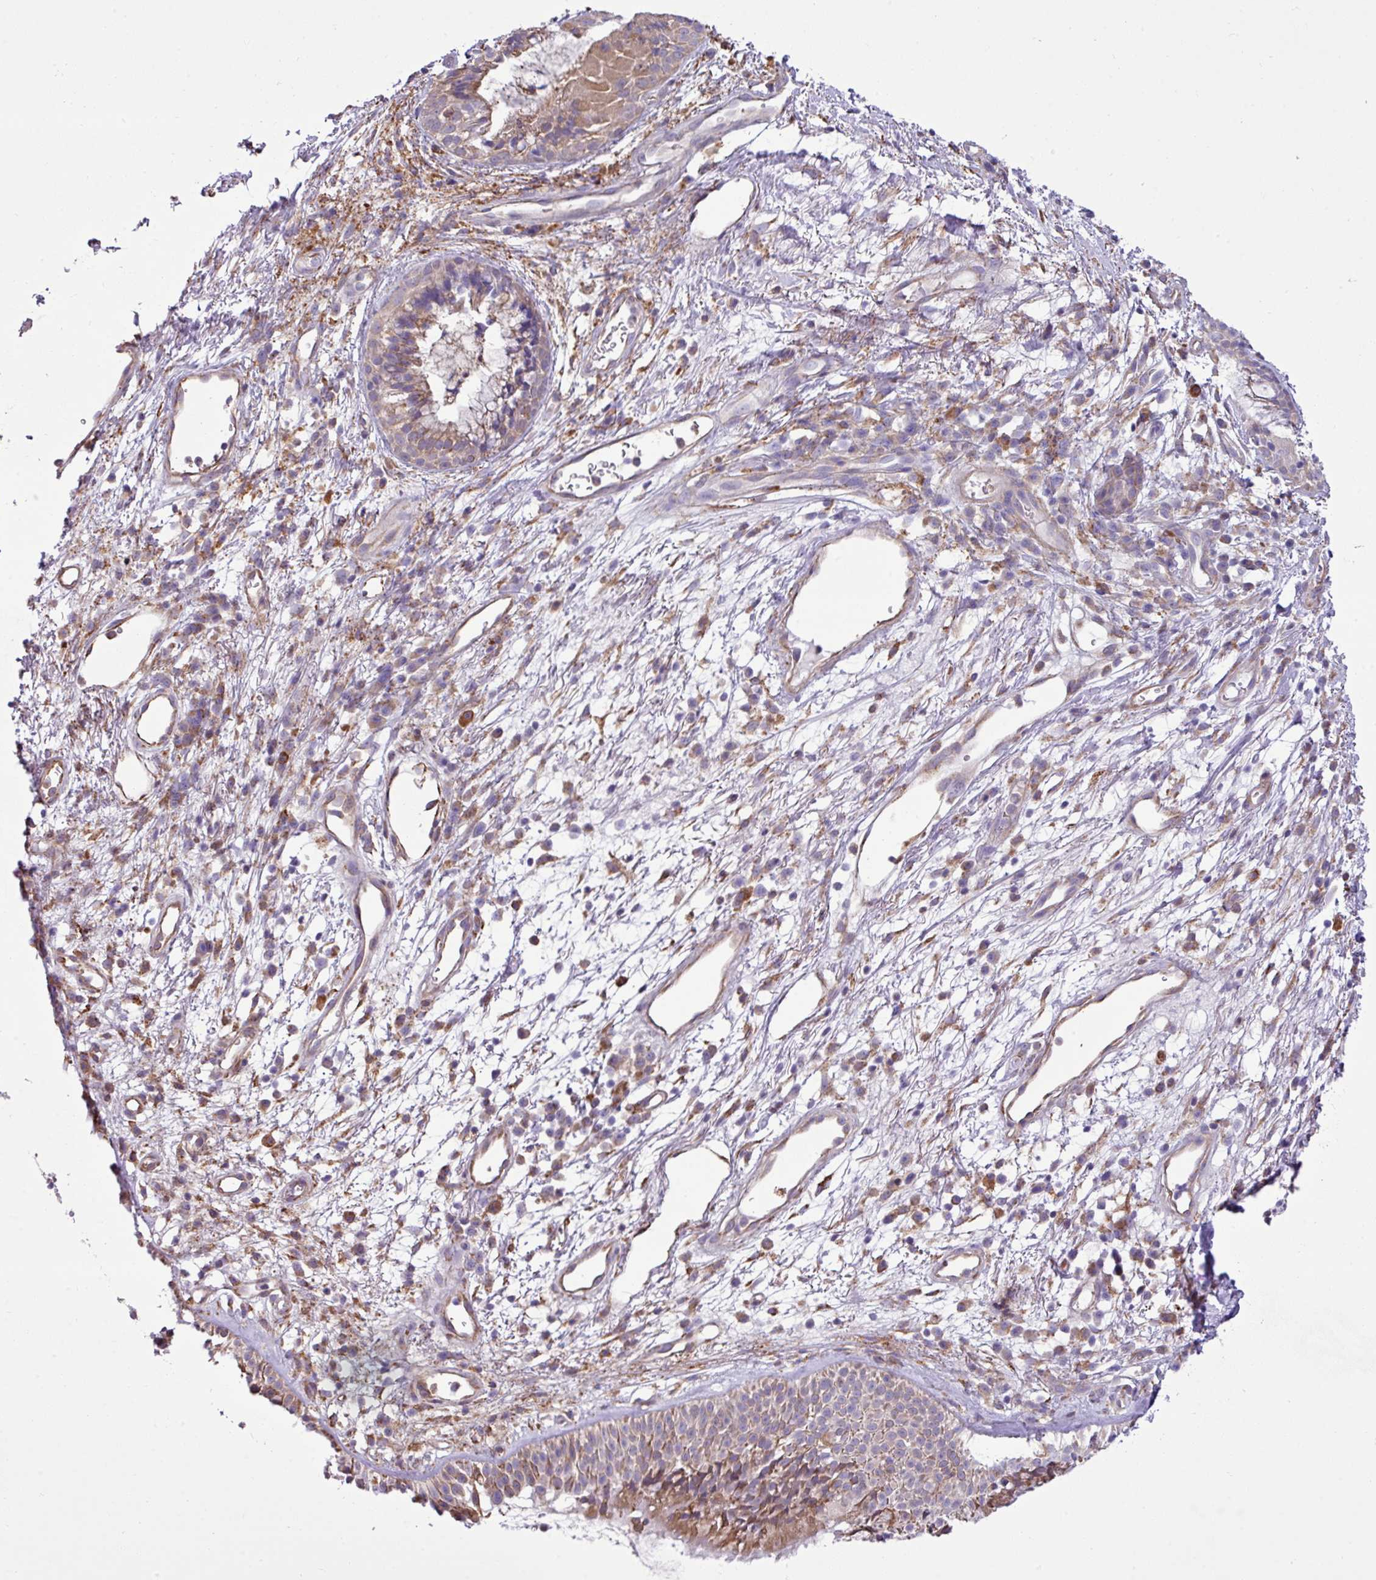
{"staining": {"intensity": "weak", "quantity": "25%-75%", "location": "cytoplasmic/membranous"}, "tissue": "nasopharynx", "cell_type": "Respiratory epithelial cells", "image_type": "normal", "snomed": [{"axis": "morphology", "description": "Normal tissue, NOS"}, {"axis": "topography", "description": "Cartilage tissue"}, {"axis": "topography", "description": "Nasopharynx"}, {"axis": "topography", "description": "Thyroid gland"}], "caption": "IHC of benign human nasopharynx shows low levels of weak cytoplasmic/membranous positivity in about 25%-75% of respiratory epithelial cells. Using DAB (brown) and hematoxylin (blue) stains, captured at high magnification using brightfield microscopy.", "gene": "ZSCAN5A", "patient": {"sex": "male", "age": 63}}